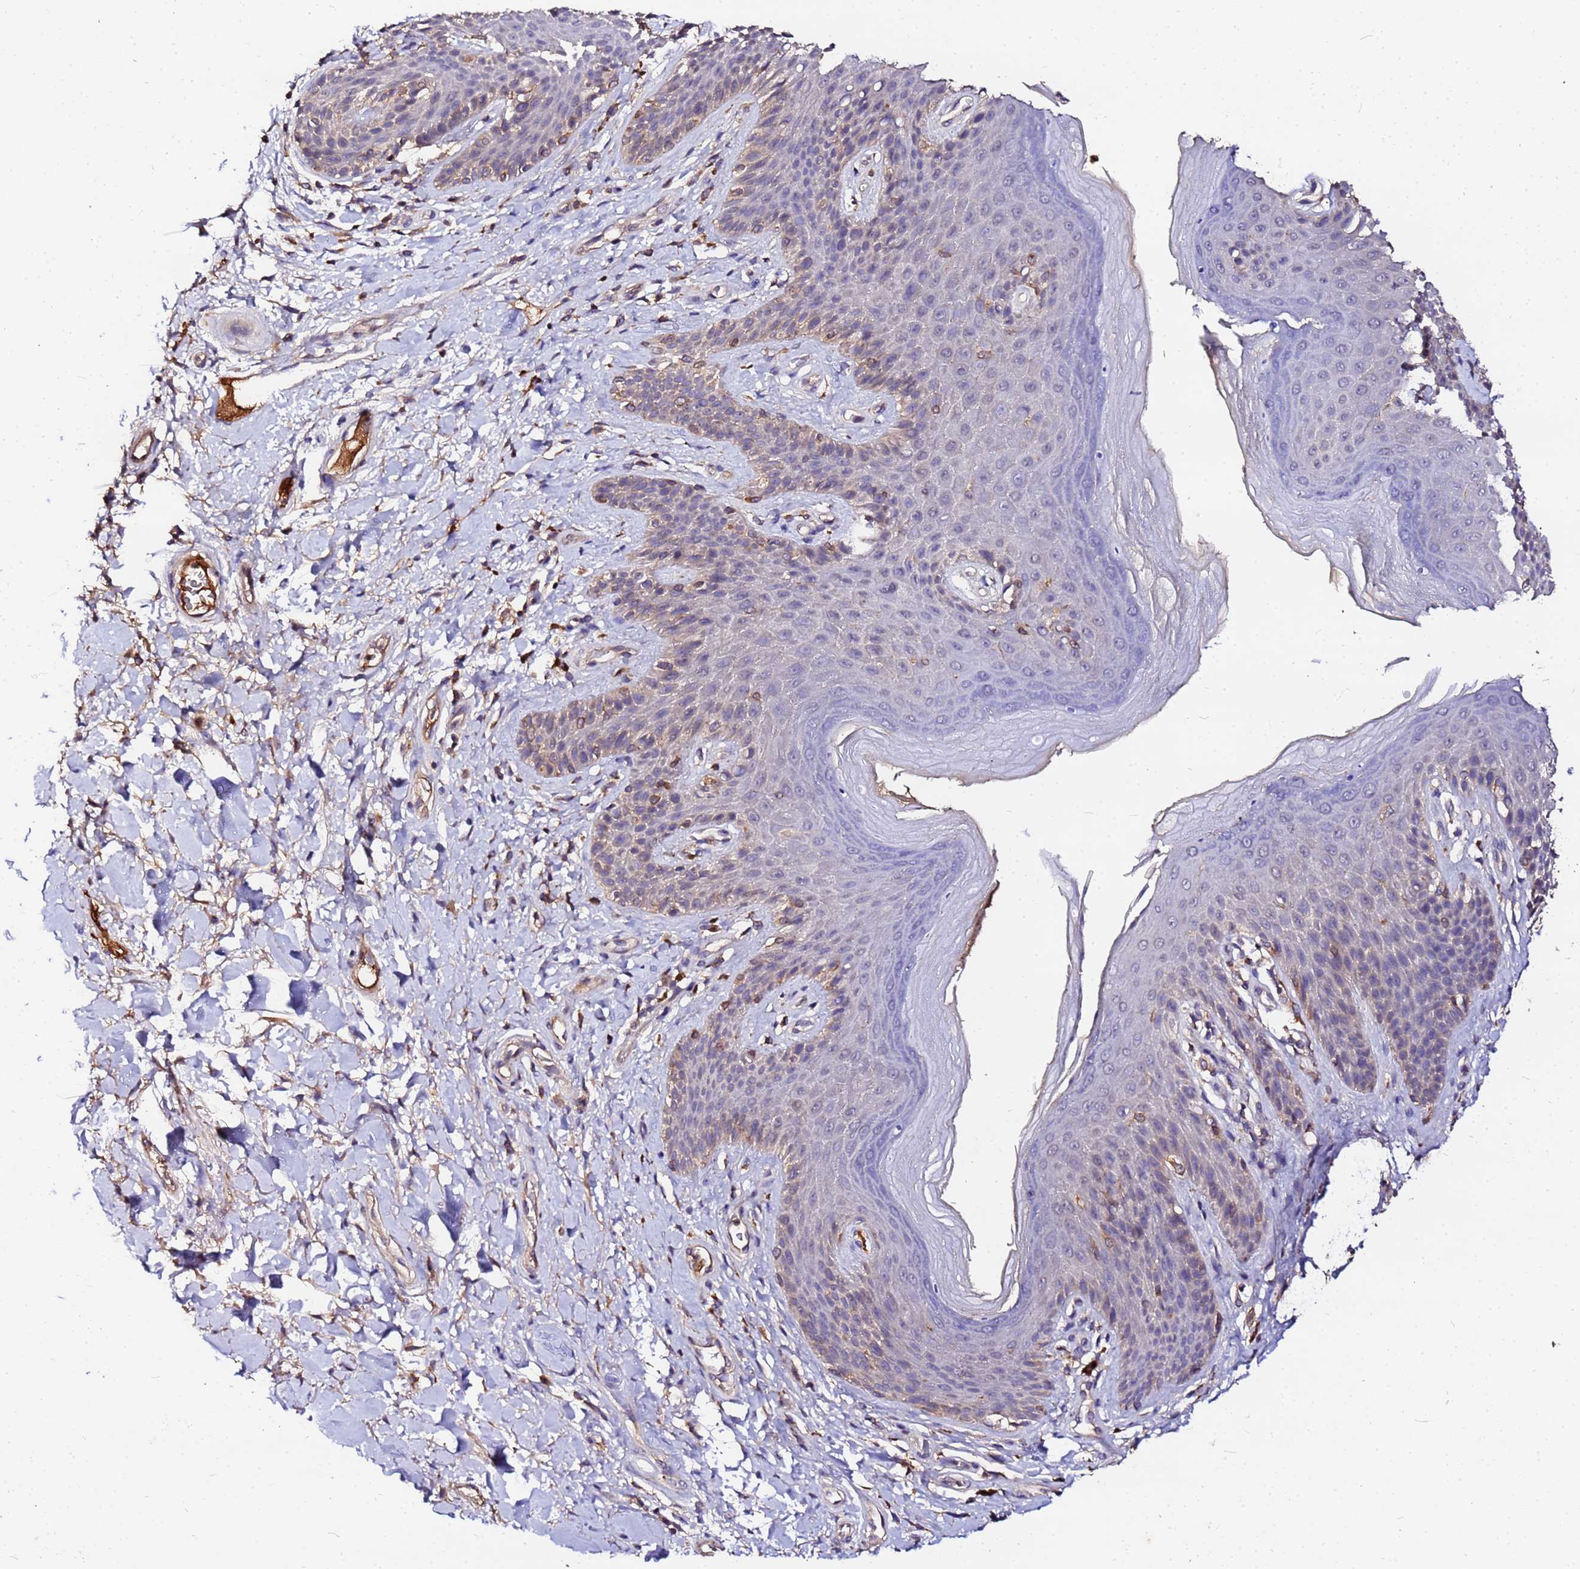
{"staining": {"intensity": "weak", "quantity": "25%-75%", "location": "cytoplasmic/membranous"}, "tissue": "skin", "cell_type": "Epidermal cells", "image_type": "normal", "snomed": [{"axis": "morphology", "description": "Normal tissue, NOS"}, {"axis": "topography", "description": "Anal"}], "caption": "Immunohistochemistry (IHC) photomicrograph of normal human skin stained for a protein (brown), which shows low levels of weak cytoplasmic/membranous positivity in approximately 25%-75% of epidermal cells.", "gene": "MTERF1", "patient": {"sex": "female", "age": 89}}